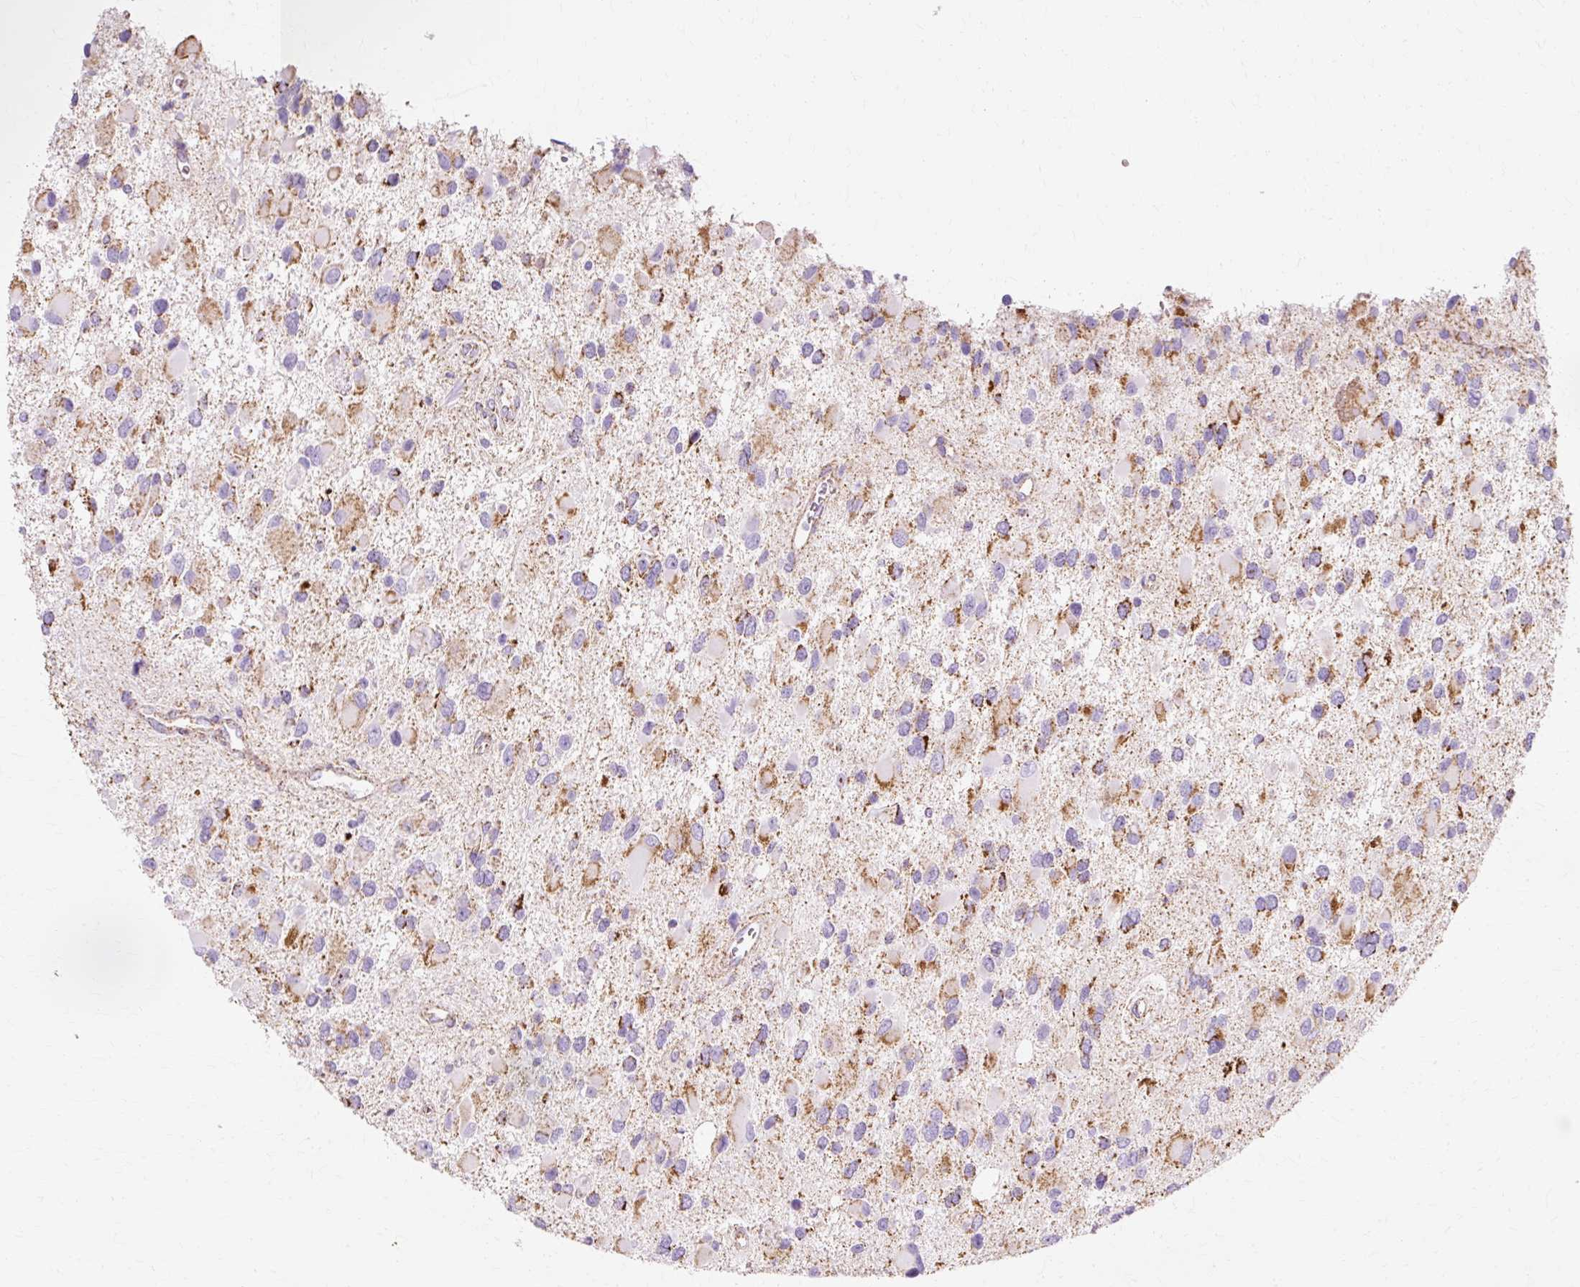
{"staining": {"intensity": "moderate", "quantity": "<25%", "location": "cytoplasmic/membranous"}, "tissue": "glioma", "cell_type": "Tumor cells", "image_type": "cancer", "snomed": [{"axis": "morphology", "description": "Glioma, malignant, High grade"}, {"axis": "topography", "description": "Brain"}], "caption": "Protein analysis of glioma tissue shows moderate cytoplasmic/membranous positivity in about <25% of tumor cells.", "gene": "ATP5PO", "patient": {"sex": "male", "age": 53}}